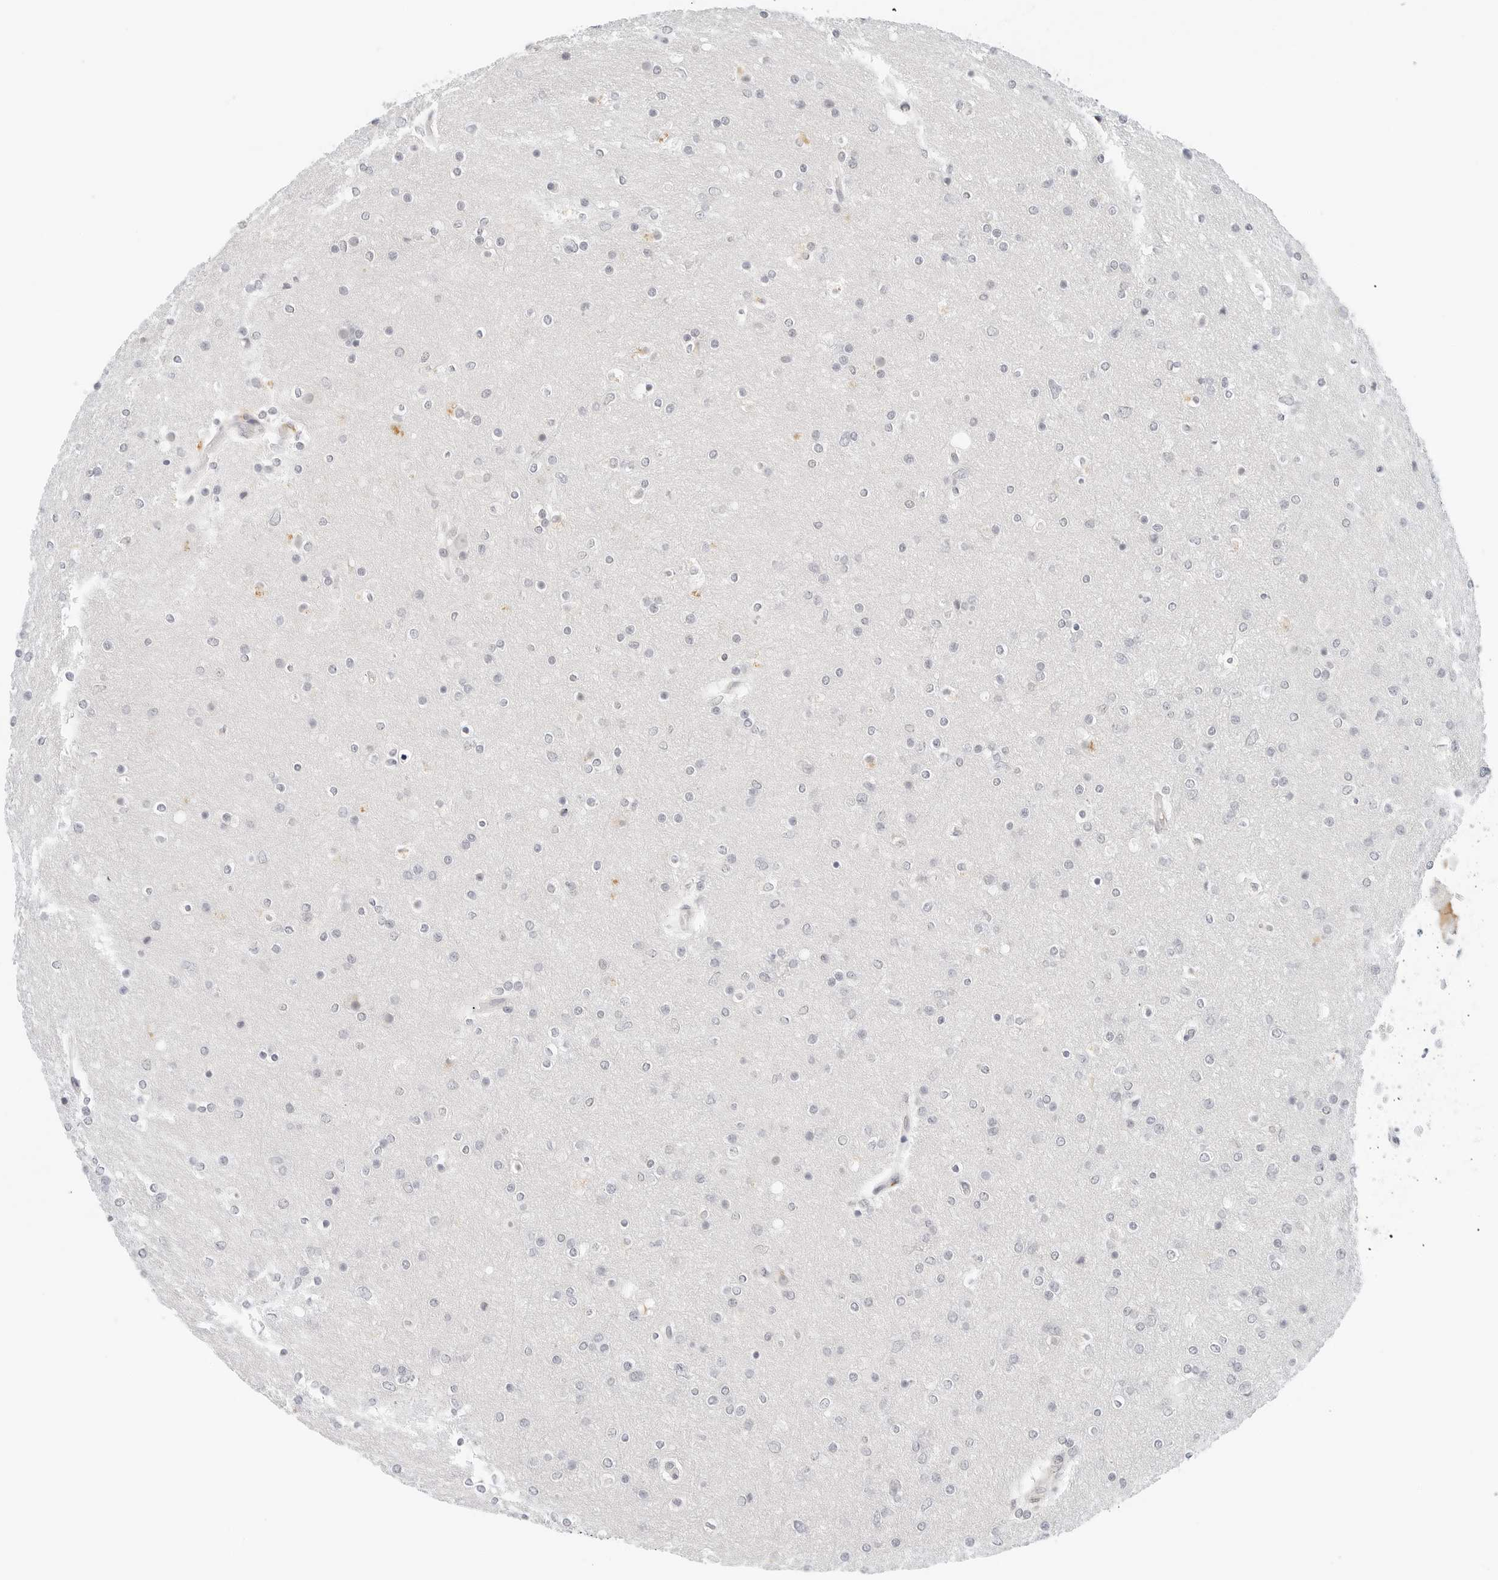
{"staining": {"intensity": "negative", "quantity": "none", "location": "none"}, "tissue": "glioma", "cell_type": "Tumor cells", "image_type": "cancer", "snomed": [{"axis": "morphology", "description": "Glioma, malignant, High grade"}, {"axis": "topography", "description": "Cerebral cortex"}], "caption": "An IHC histopathology image of glioma is shown. There is no staining in tumor cells of glioma.", "gene": "NEO1", "patient": {"sex": "female", "age": 36}}